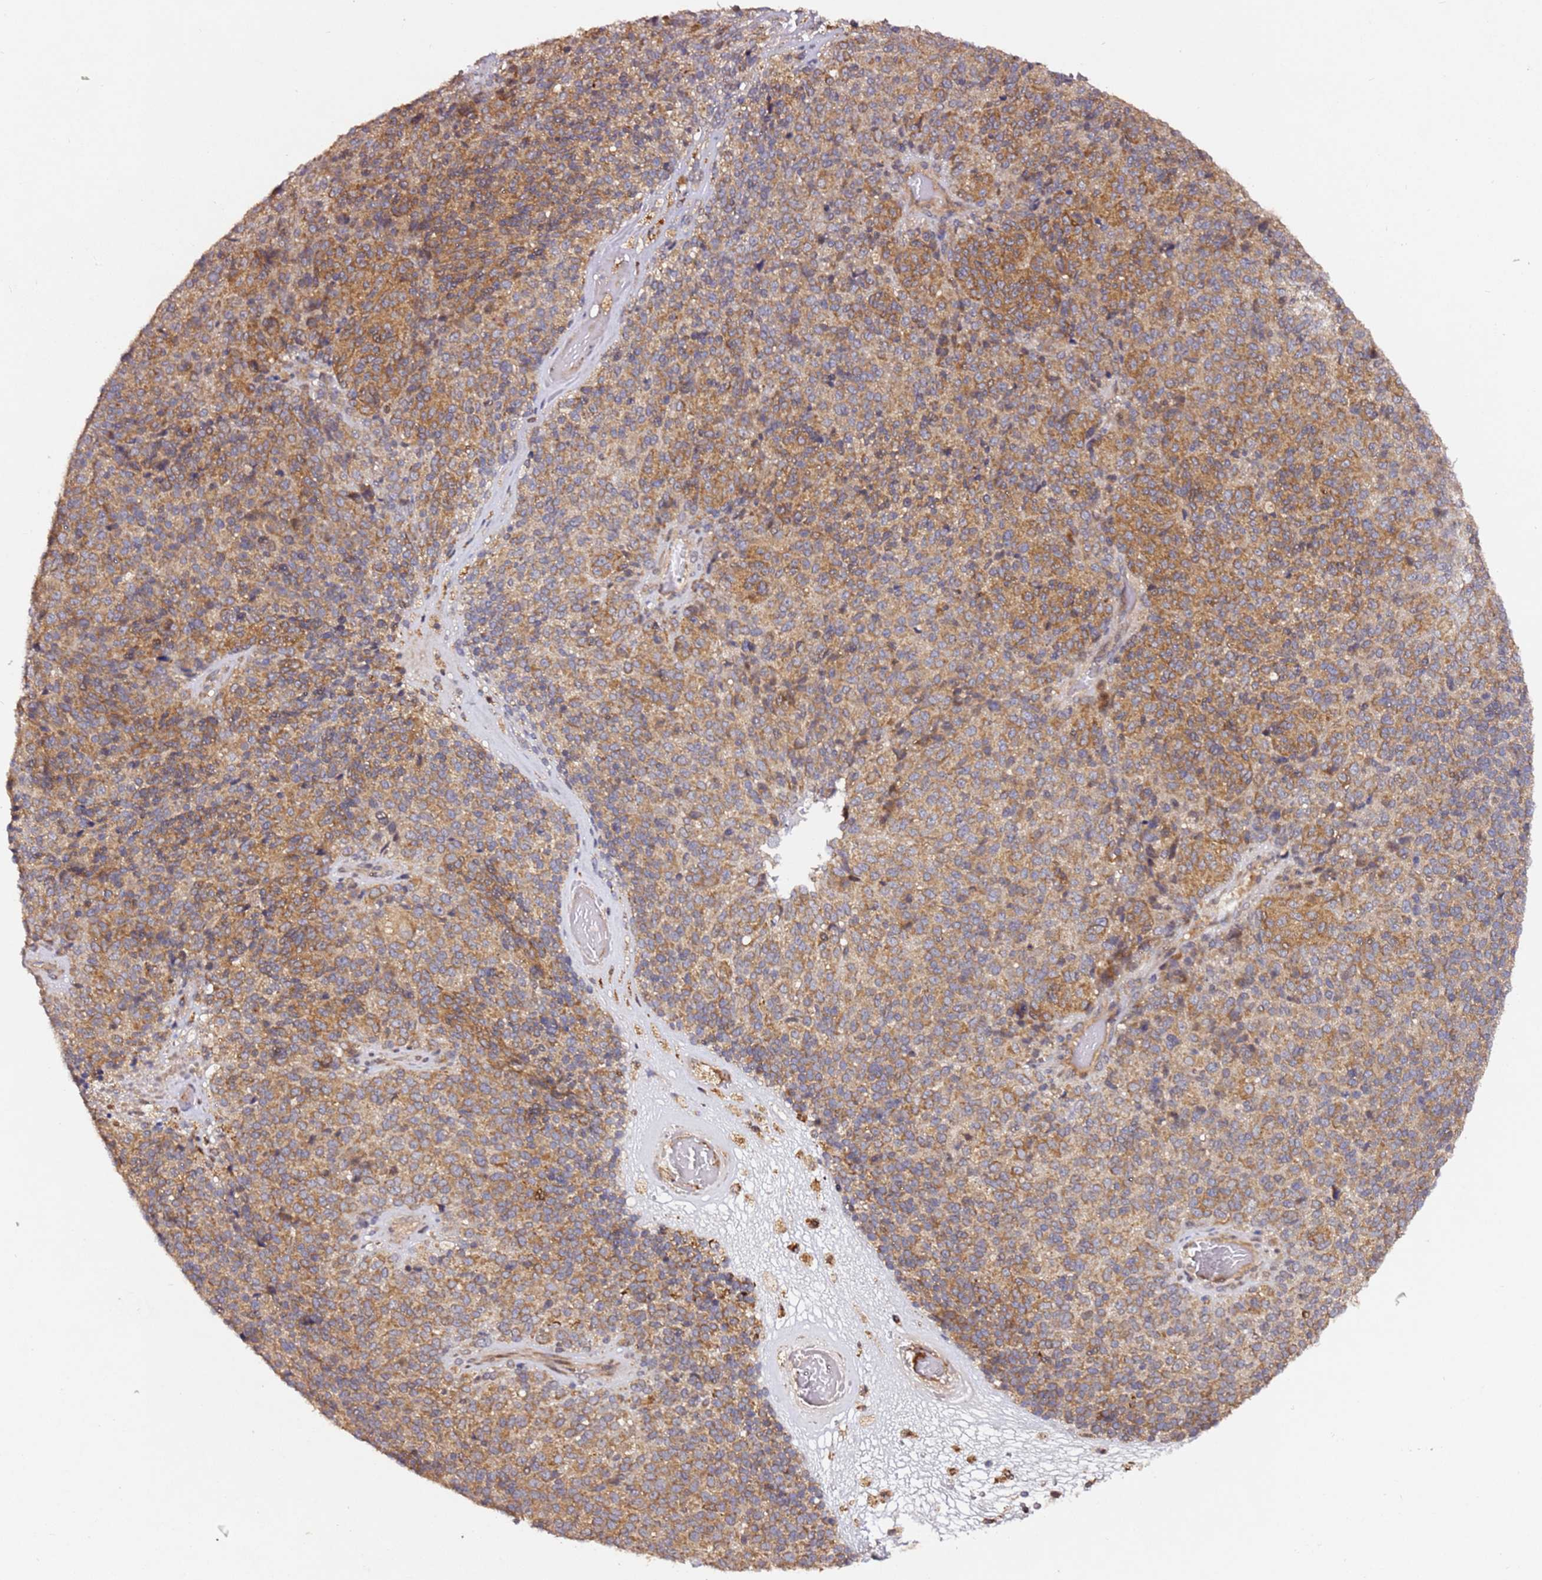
{"staining": {"intensity": "moderate", "quantity": ">75%", "location": "cytoplasmic/membranous"}, "tissue": "melanoma", "cell_type": "Tumor cells", "image_type": "cancer", "snomed": [{"axis": "morphology", "description": "Malignant melanoma, Metastatic site"}, {"axis": "topography", "description": "Brain"}], "caption": "Immunohistochemistry (IHC) of melanoma demonstrates medium levels of moderate cytoplasmic/membranous staining in about >75% of tumor cells.", "gene": "ALG11", "patient": {"sex": "female", "age": 56}}